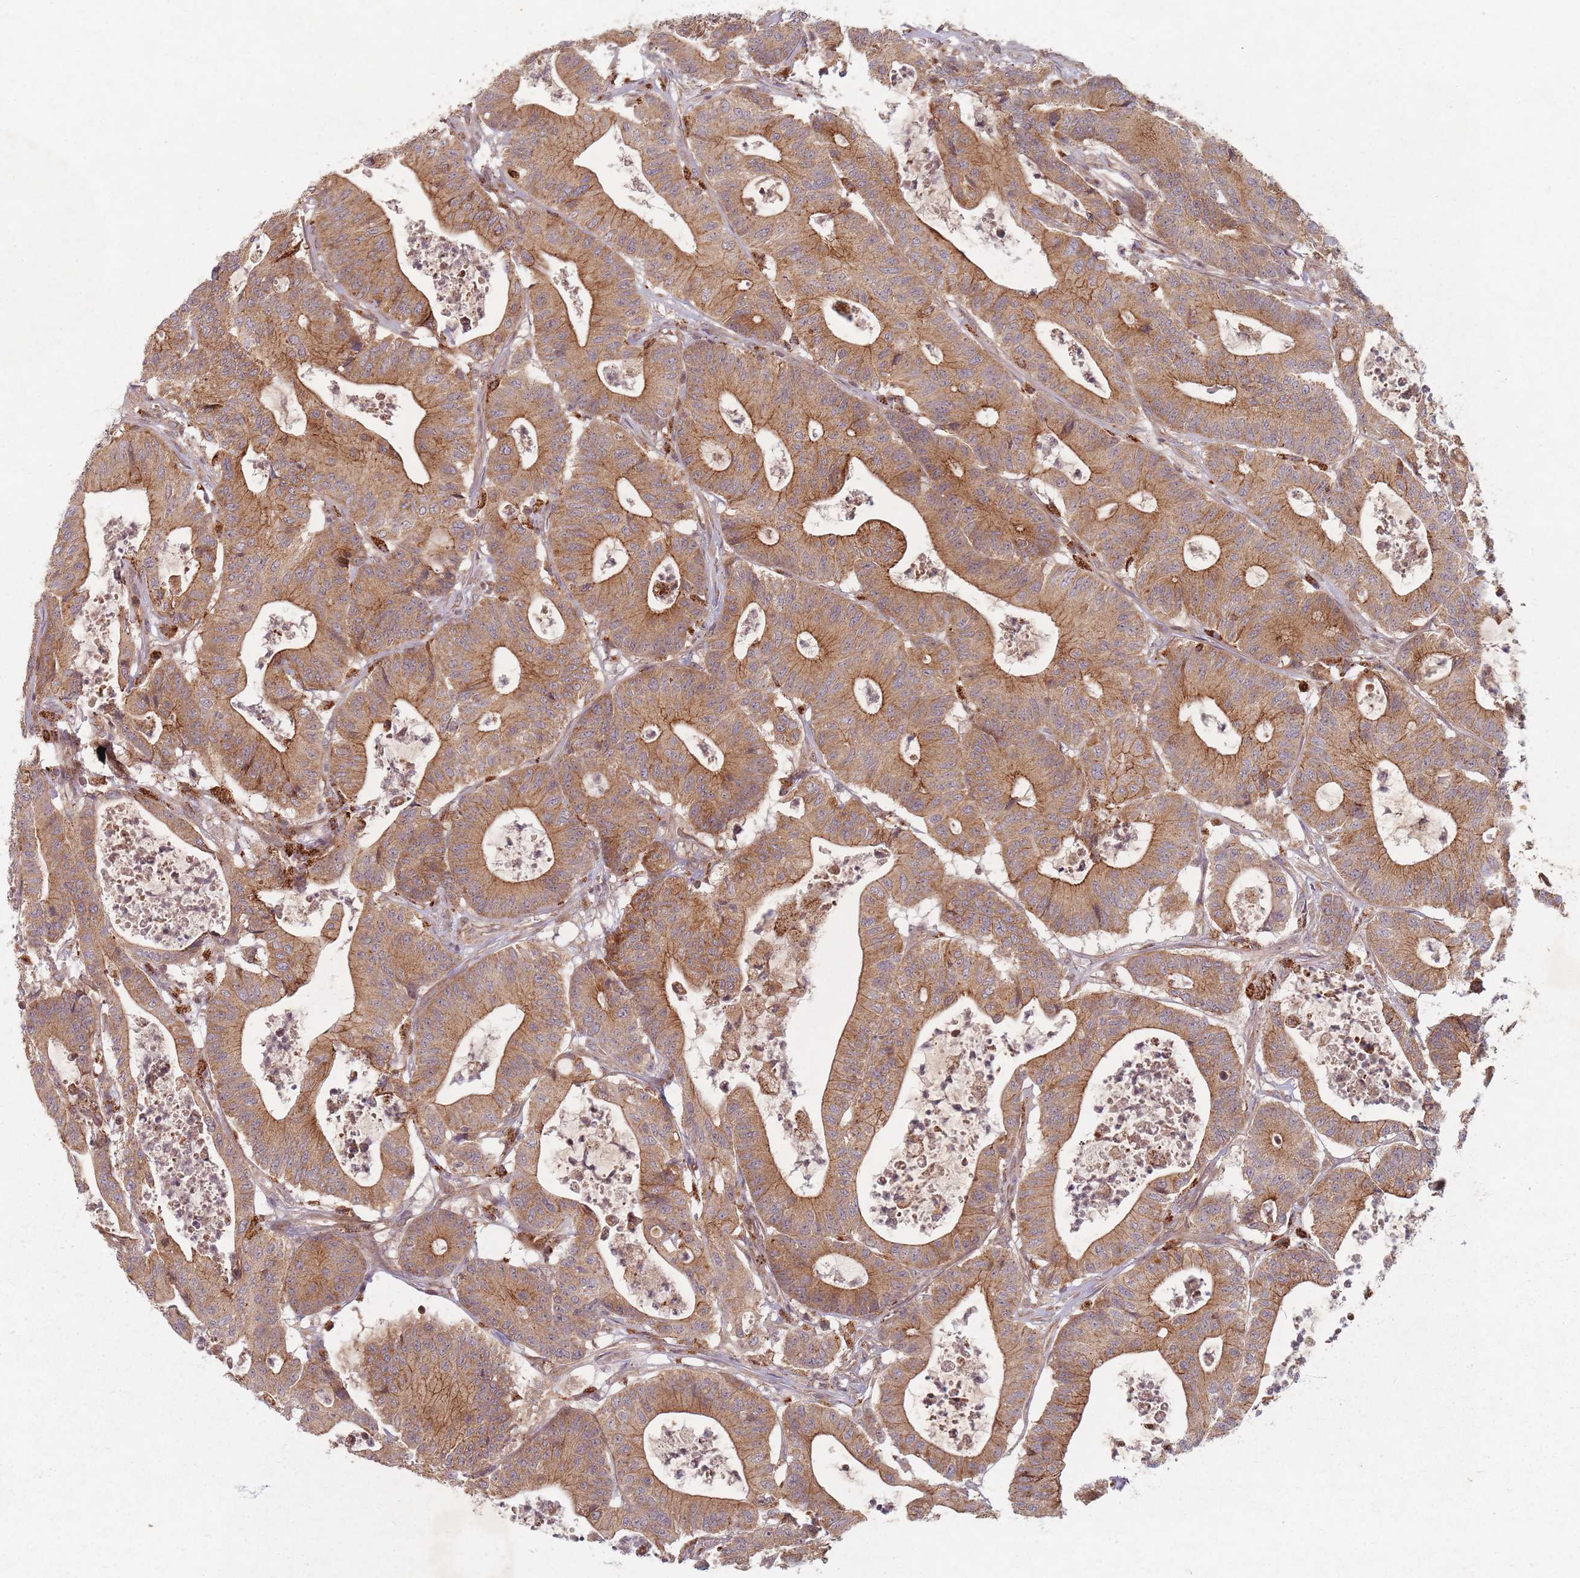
{"staining": {"intensity": "moderate", "quantity": ">75%", "location": "cytoplasmic/membranous"}, "tissue": "colorectal cancer", "cell_type": "Tumor cells", "image_type": "cancer", "snomed": [{"axis": "morphology", "description": "Adenocarcinoma, NOS"}, {"axis": "topography", "description": "Colon"}], "caption": "Immunohistochemical staining of human colorectal adenocarcinoma shows medium levels of moderate cytoplasmic/membranous protein expression in approximately >75% of tumor cells. Nuclei are stained in blue.", "gene": "RADX", "patient": {"sex": "female", "age": 84}}